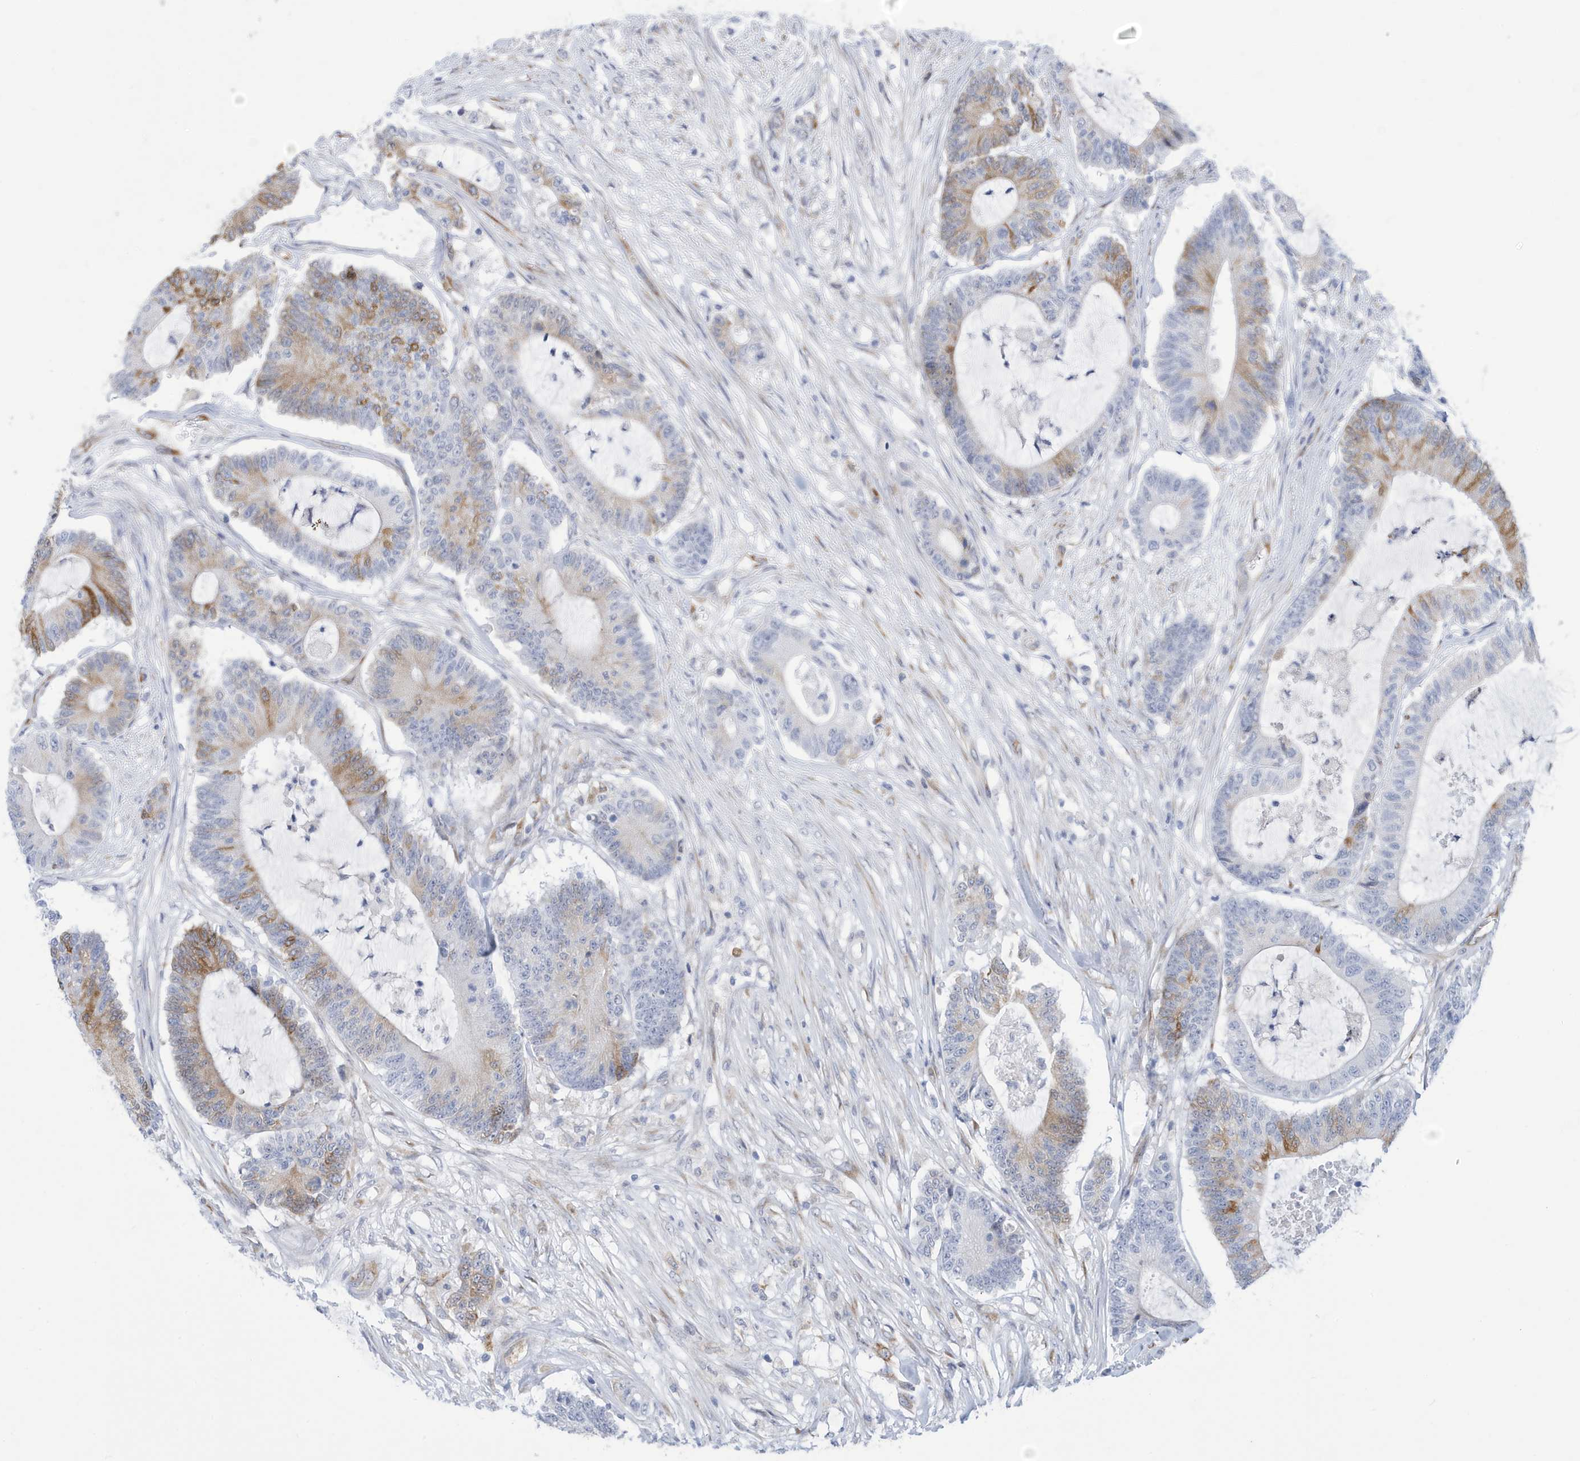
{"staining": {"intensity": "moderate", "quantity": "25%-75%", "location": "cytoplasmic/membranous"}, "tissue": "colorectal cancer", "cell_type": "Tumor cells", "image_type": "cancer", "snomed": [{"axis": "morphology", "description": "Adenocarcinoma, NOS"}, {"axis": "topography", "description": "Colon"}], "caption": "An immunohistochemistry (IHC) photomicrograph of neoplastic tissue is shown. Protein staining in brown shows moderate cytoplasmic/membranous positivity in colorectal adenocarcinoma within tumor cells.", "gene": "SEMA3F", "patient": {"sex": "female", "age": 84}}